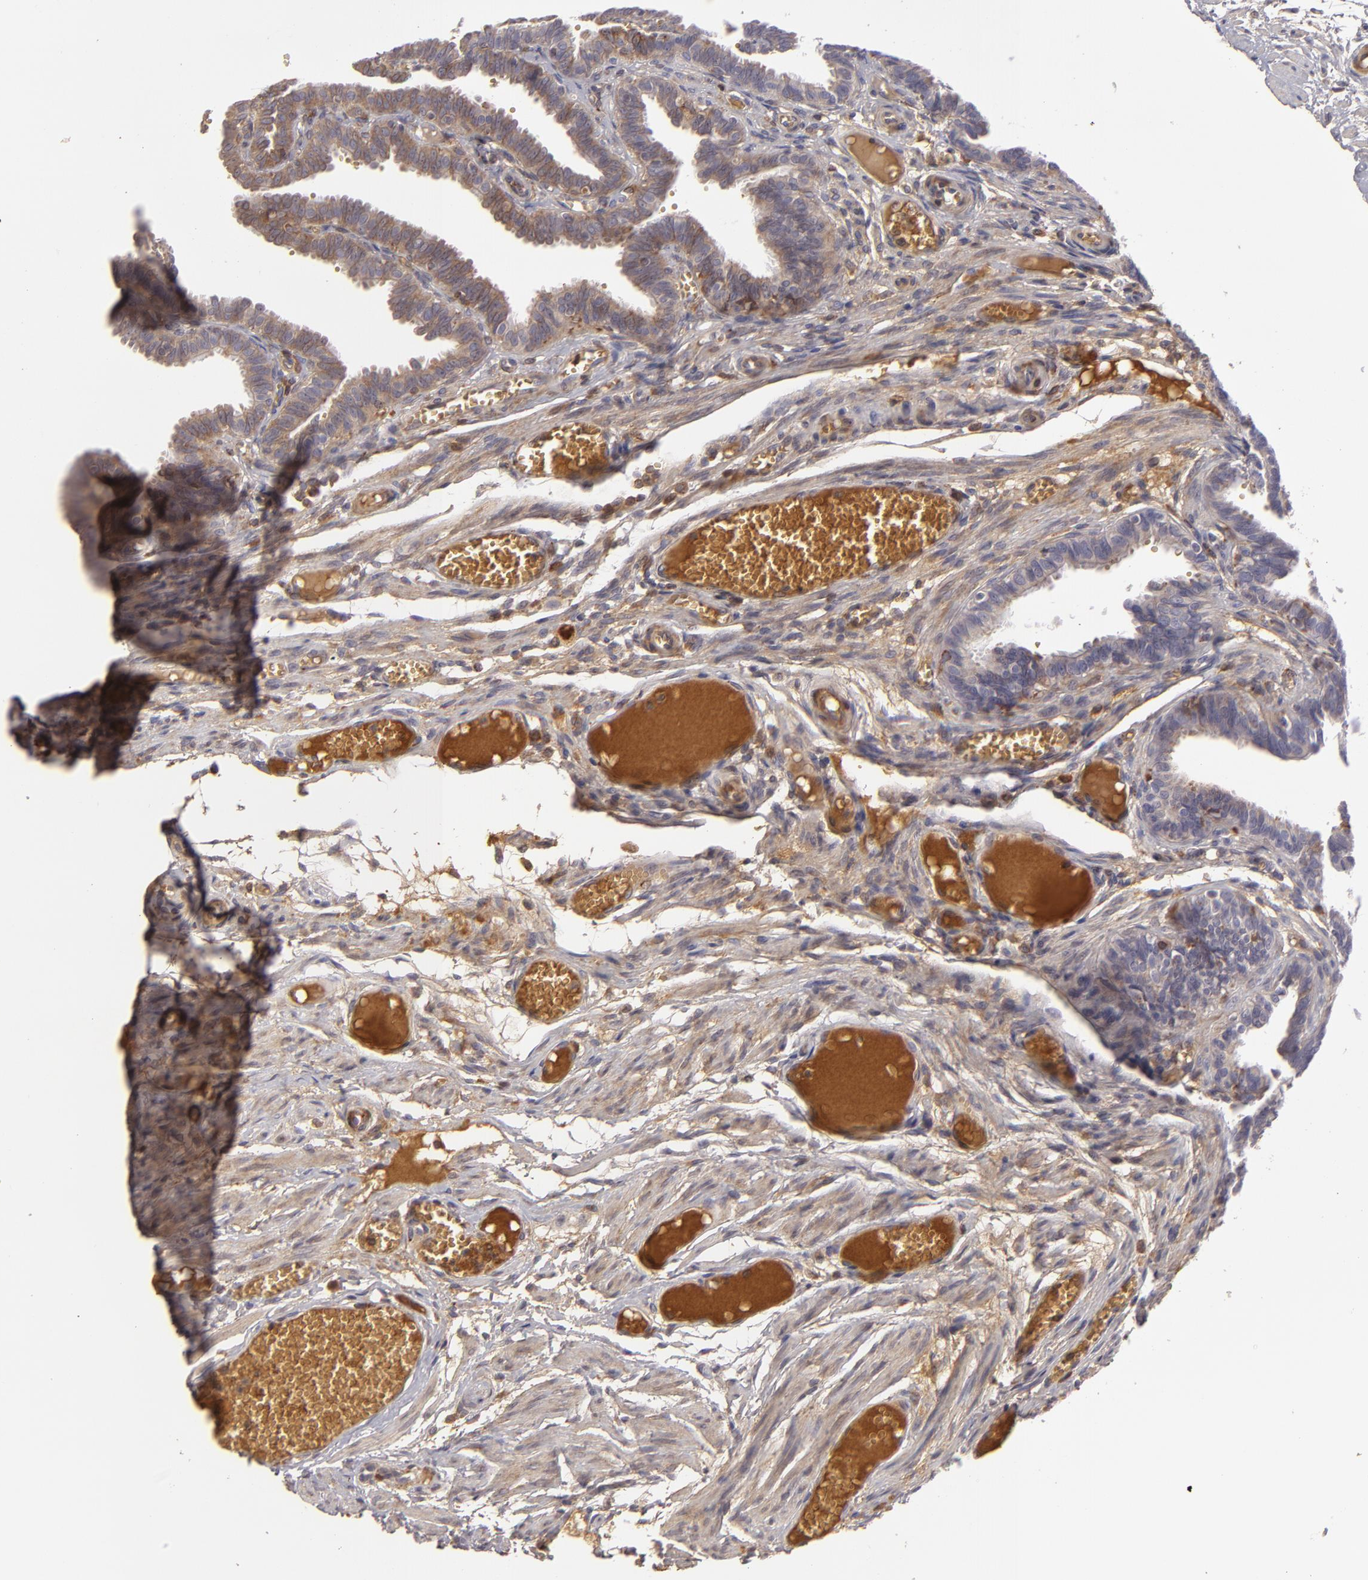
{"staining": {"intensity": "weak", "quantity": ">75%", "location": "cytoplasmic/membranous"}, "tissue": "fallopian tube", "cell_type": "Glandular cells", "image_type": "normal", "snomed": [{"axis": "morphology", "description": "Normal tissue, NOS"}, {"axis": "topography", "description": "Fallopian tube"}], "caption": "Immunohistochemistry histopathology image of unremarkable fallopian tube: human fallopian tube stained using immunohistochemistry (IHC) demonstrates low levels of weak protein expression localized specifically in the cytoplasmic/membranous of glandular cells, appearing as a cytoplasmic/membranous brown color.", "gene": "CFB", "patient": {"sex": "female", "age": 29}}